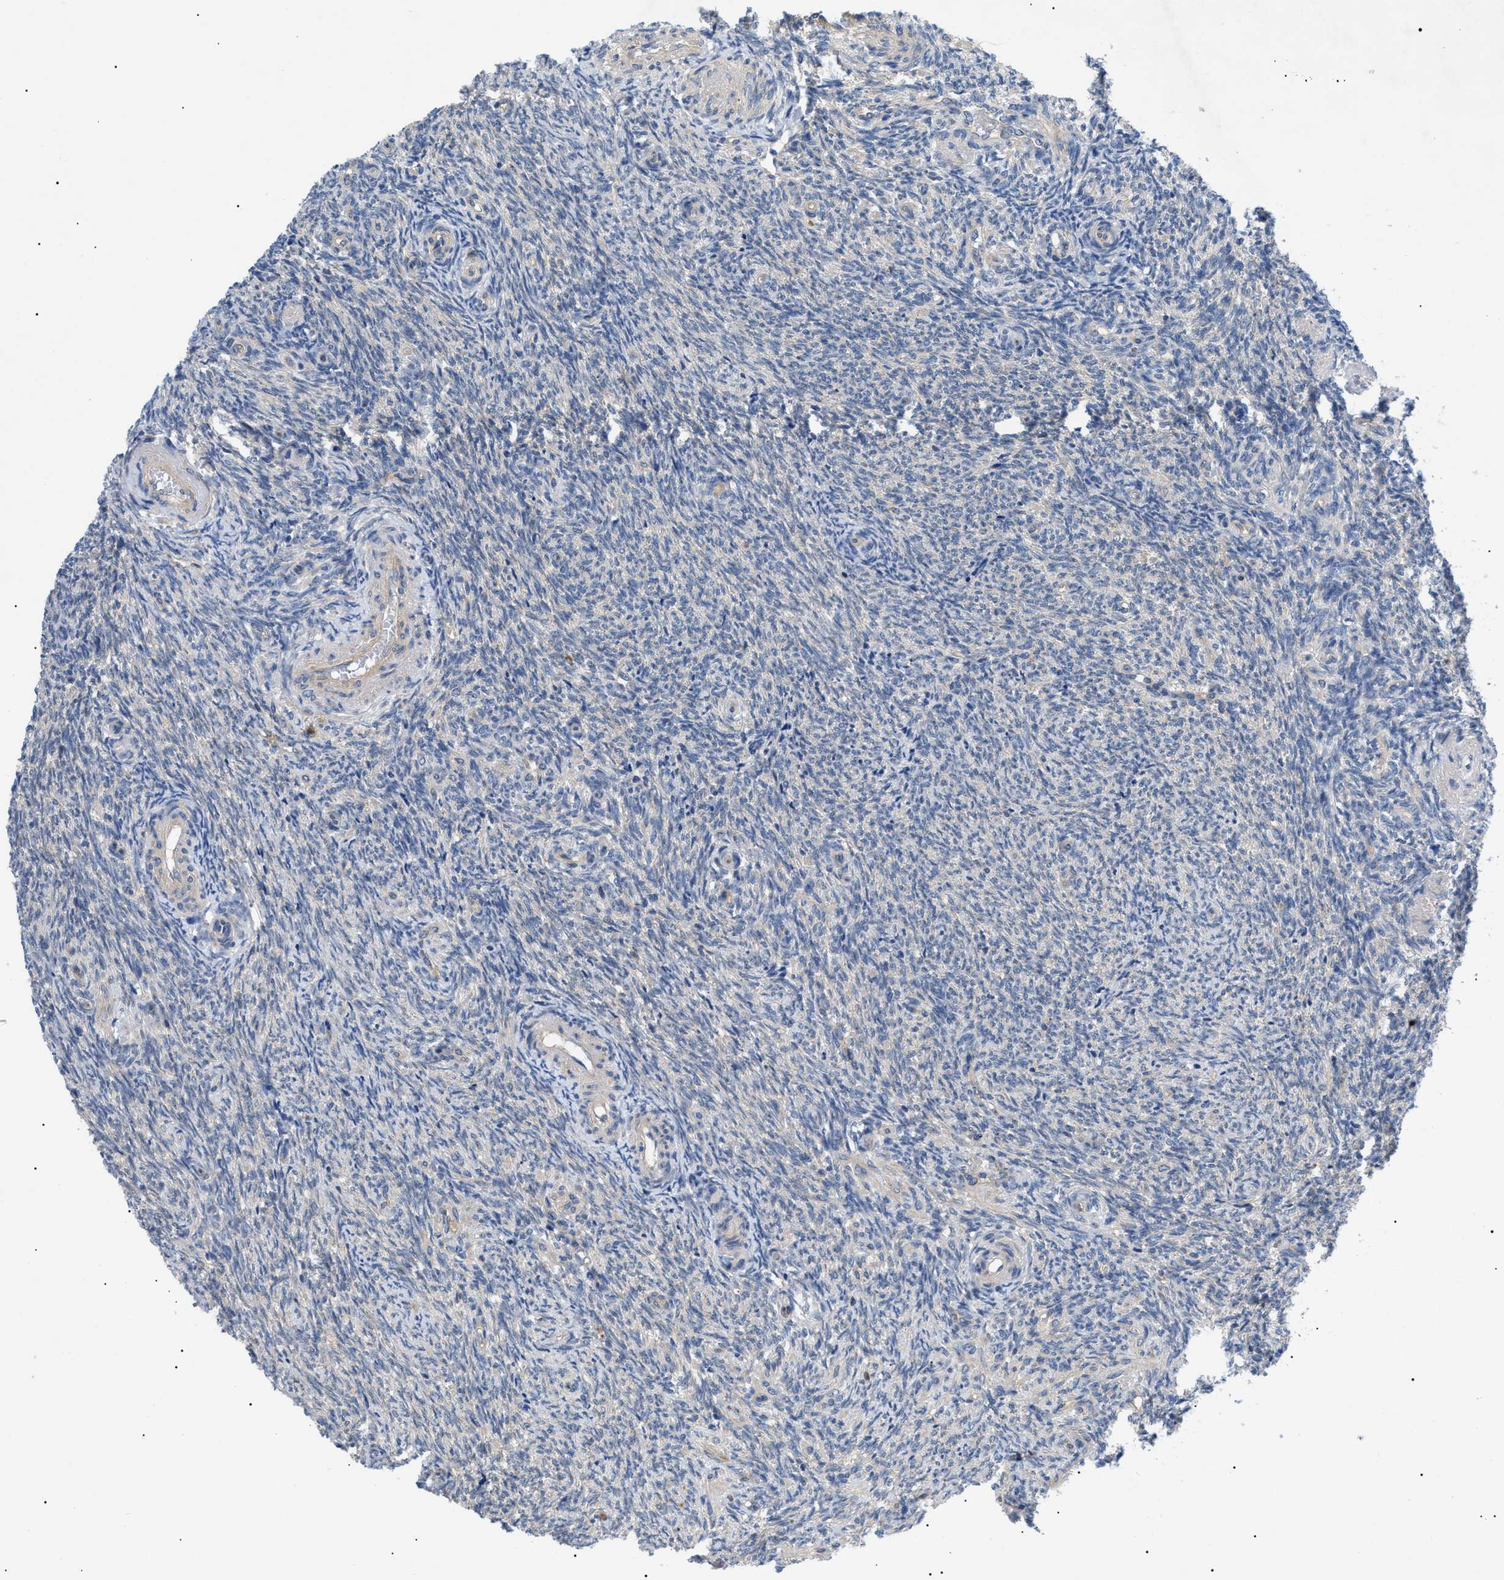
{"staining": {"intensity": "moderate", "quantity": ">75%", "location": "cytoplasmic/membranous"}, "tissue": "ovary", "cell_type": "Follicle cells", "image_type": "normal", "snomed": [{"axis": "morphology", "description": "Normal tissue, NOS"}, {"axis": "topography", "description": "Ovary"}], "caption": "Brown immunohistochemical staining in unremarkable human ovary demonstrates moderate cytoplasmic/membranous positivity in approximately >75% of follicle cells.", "gene": "RIPK1", "patient": {"sex": "female", "age": 41}}